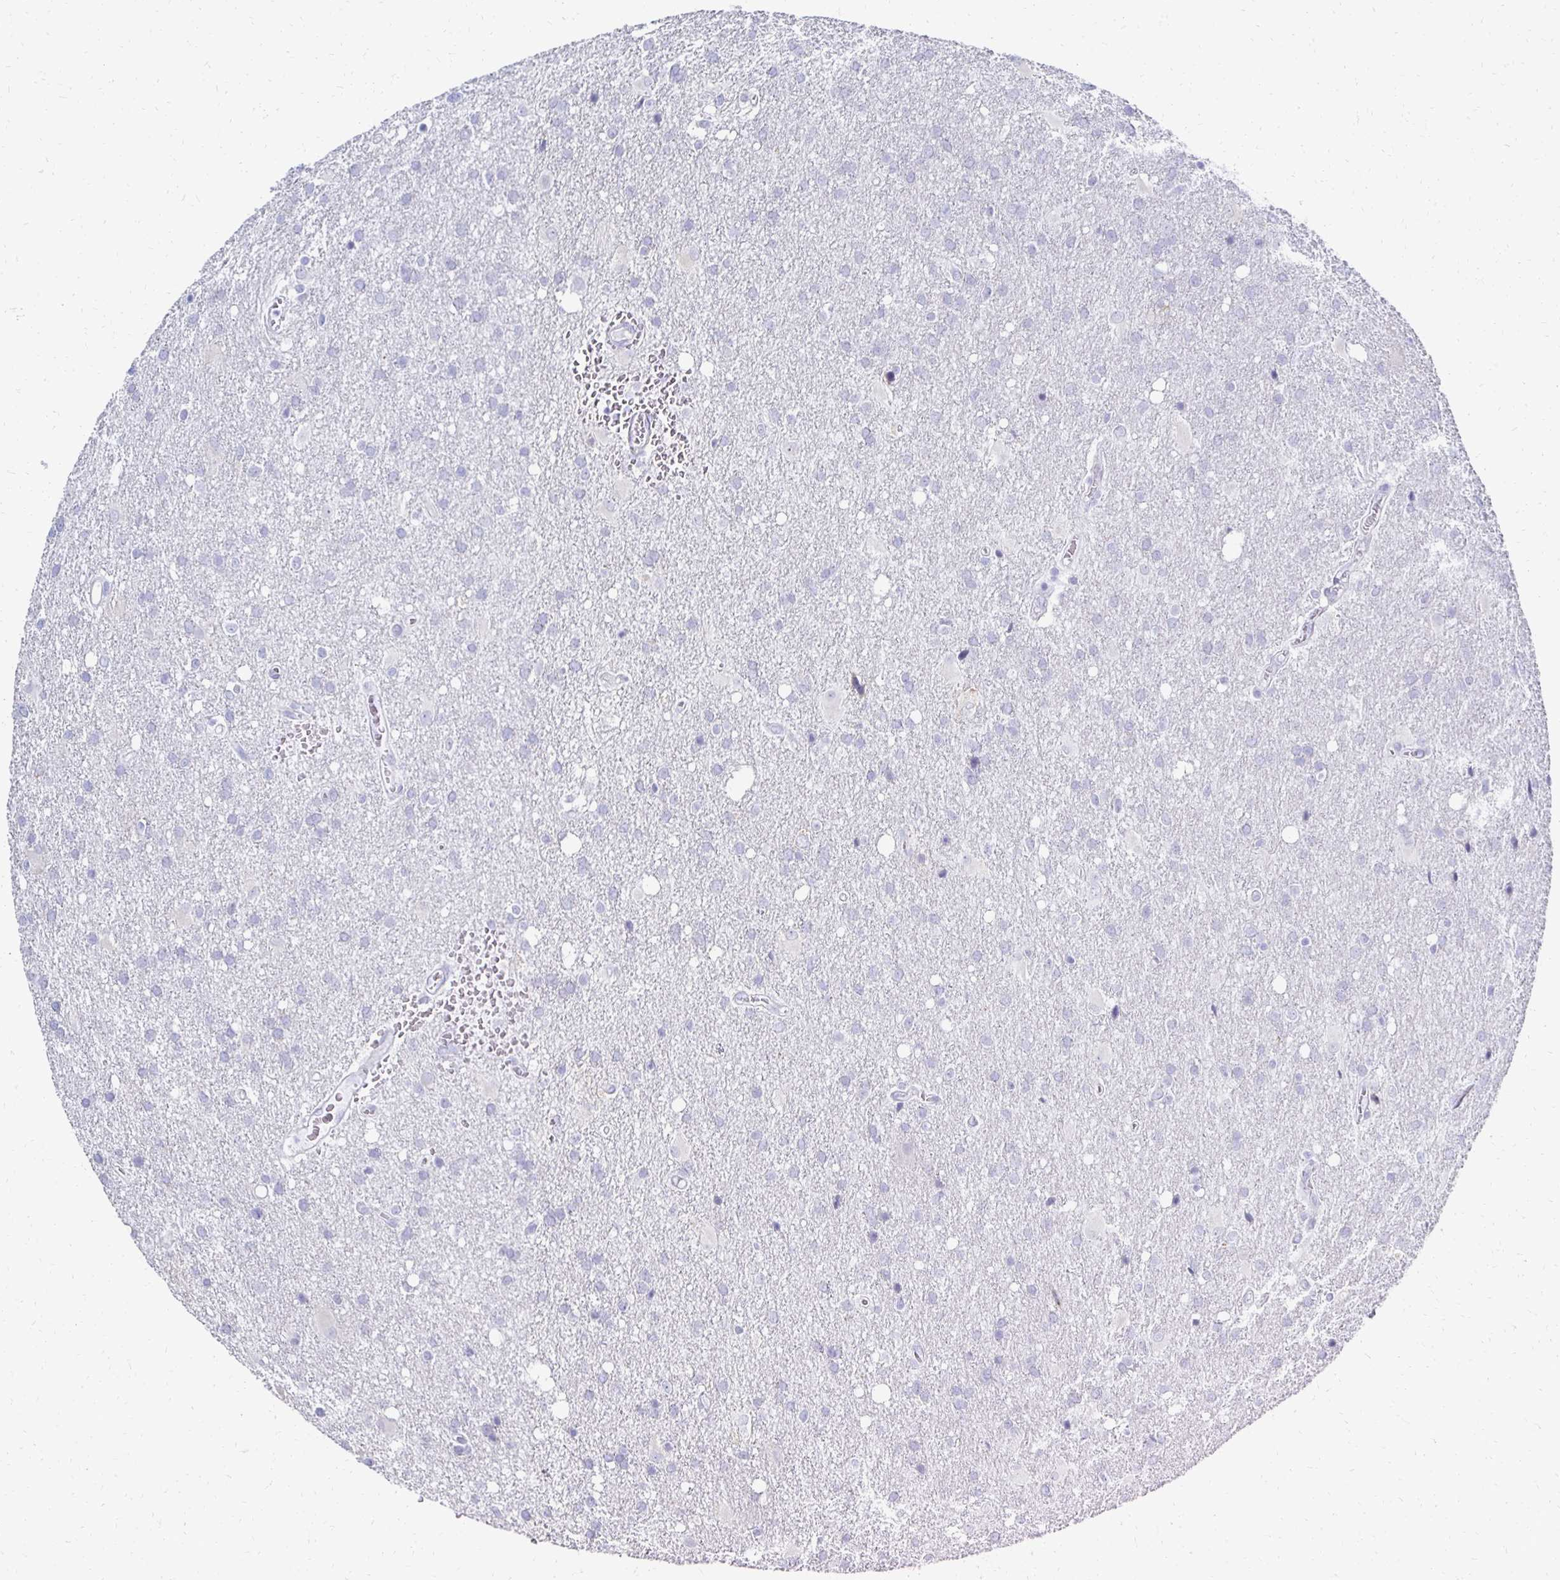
{"staining": {"intensity": "negative", "quantity": "none", "location": "none"}, "tissue": "glioma", "cell_type": "Tumor cells", "image_type": "cancer", "snomed": [{"axis": "morphology", "description": "Glioma, malignant, Low grade"}, {"axis": "topography", "description": "Brain"}], "caption": "Histopathology image shows no significant protein expression in tumor cells of malignant glioma (low-grade).", "gene": "SYCP3", "patient": {"sex": "male", "age": 66}}